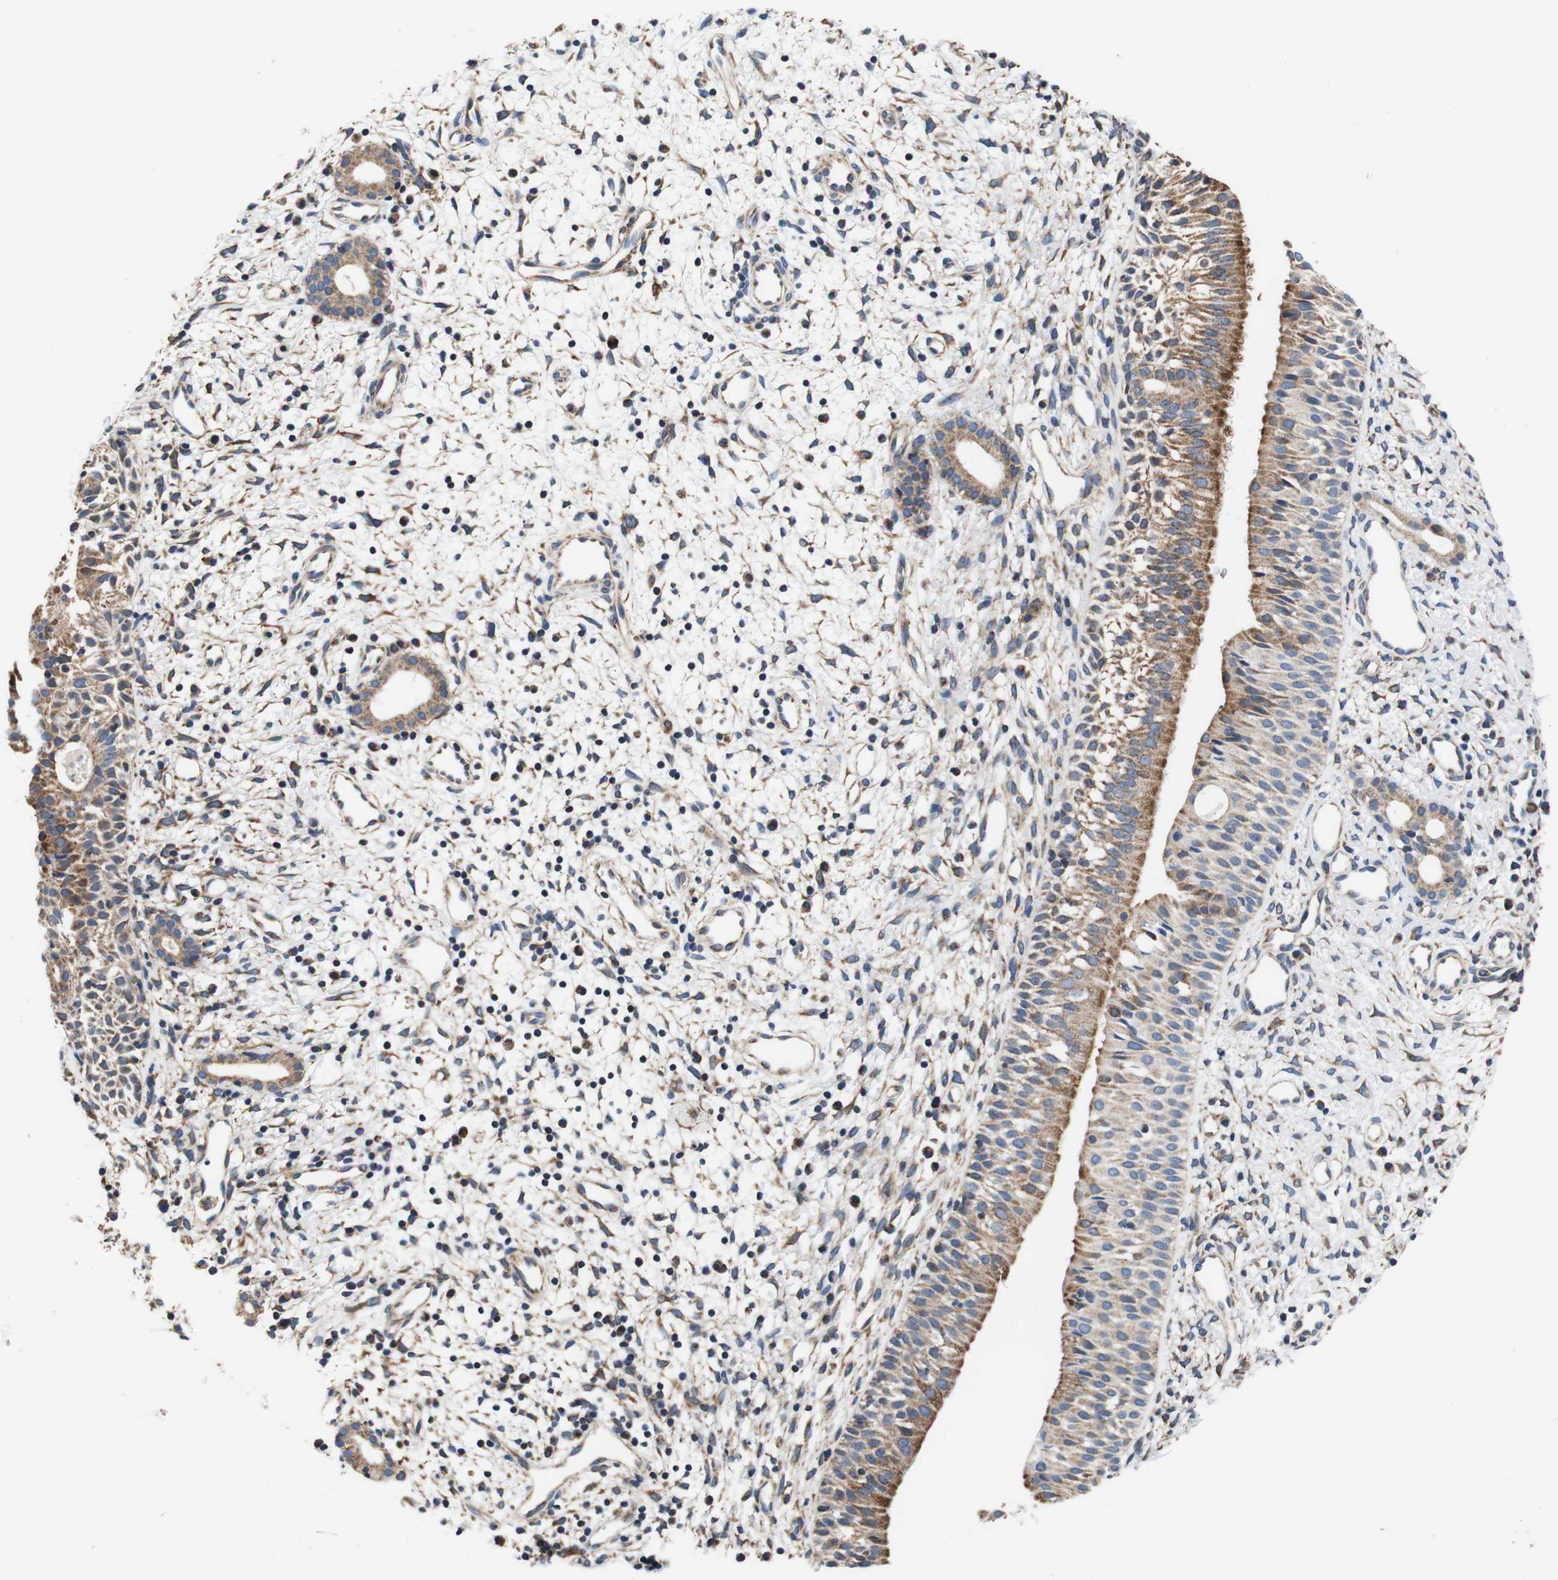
{"staining": {"intensity": "moderate", "quantity": ">75%", "location": "cytoplasmic/membranous"}, "tissue": "nasopharynx", "cell_type": "Respiratory epithelial cells", "image_type": "normal", "snomed": [{"axis": "morphology", "description": "Normal tissue, NOS"}, {"axis": "topography", "description": "Nasopharynx"}], "caption": "The micrograph reveals staining of benign nasopharynx, revealing moderate cytoplasmic/membranous protein staining (brown color) within respiratory epithelial cells.", "gene": "LRP4", "patient": {"sex": "male", "age": 22}}